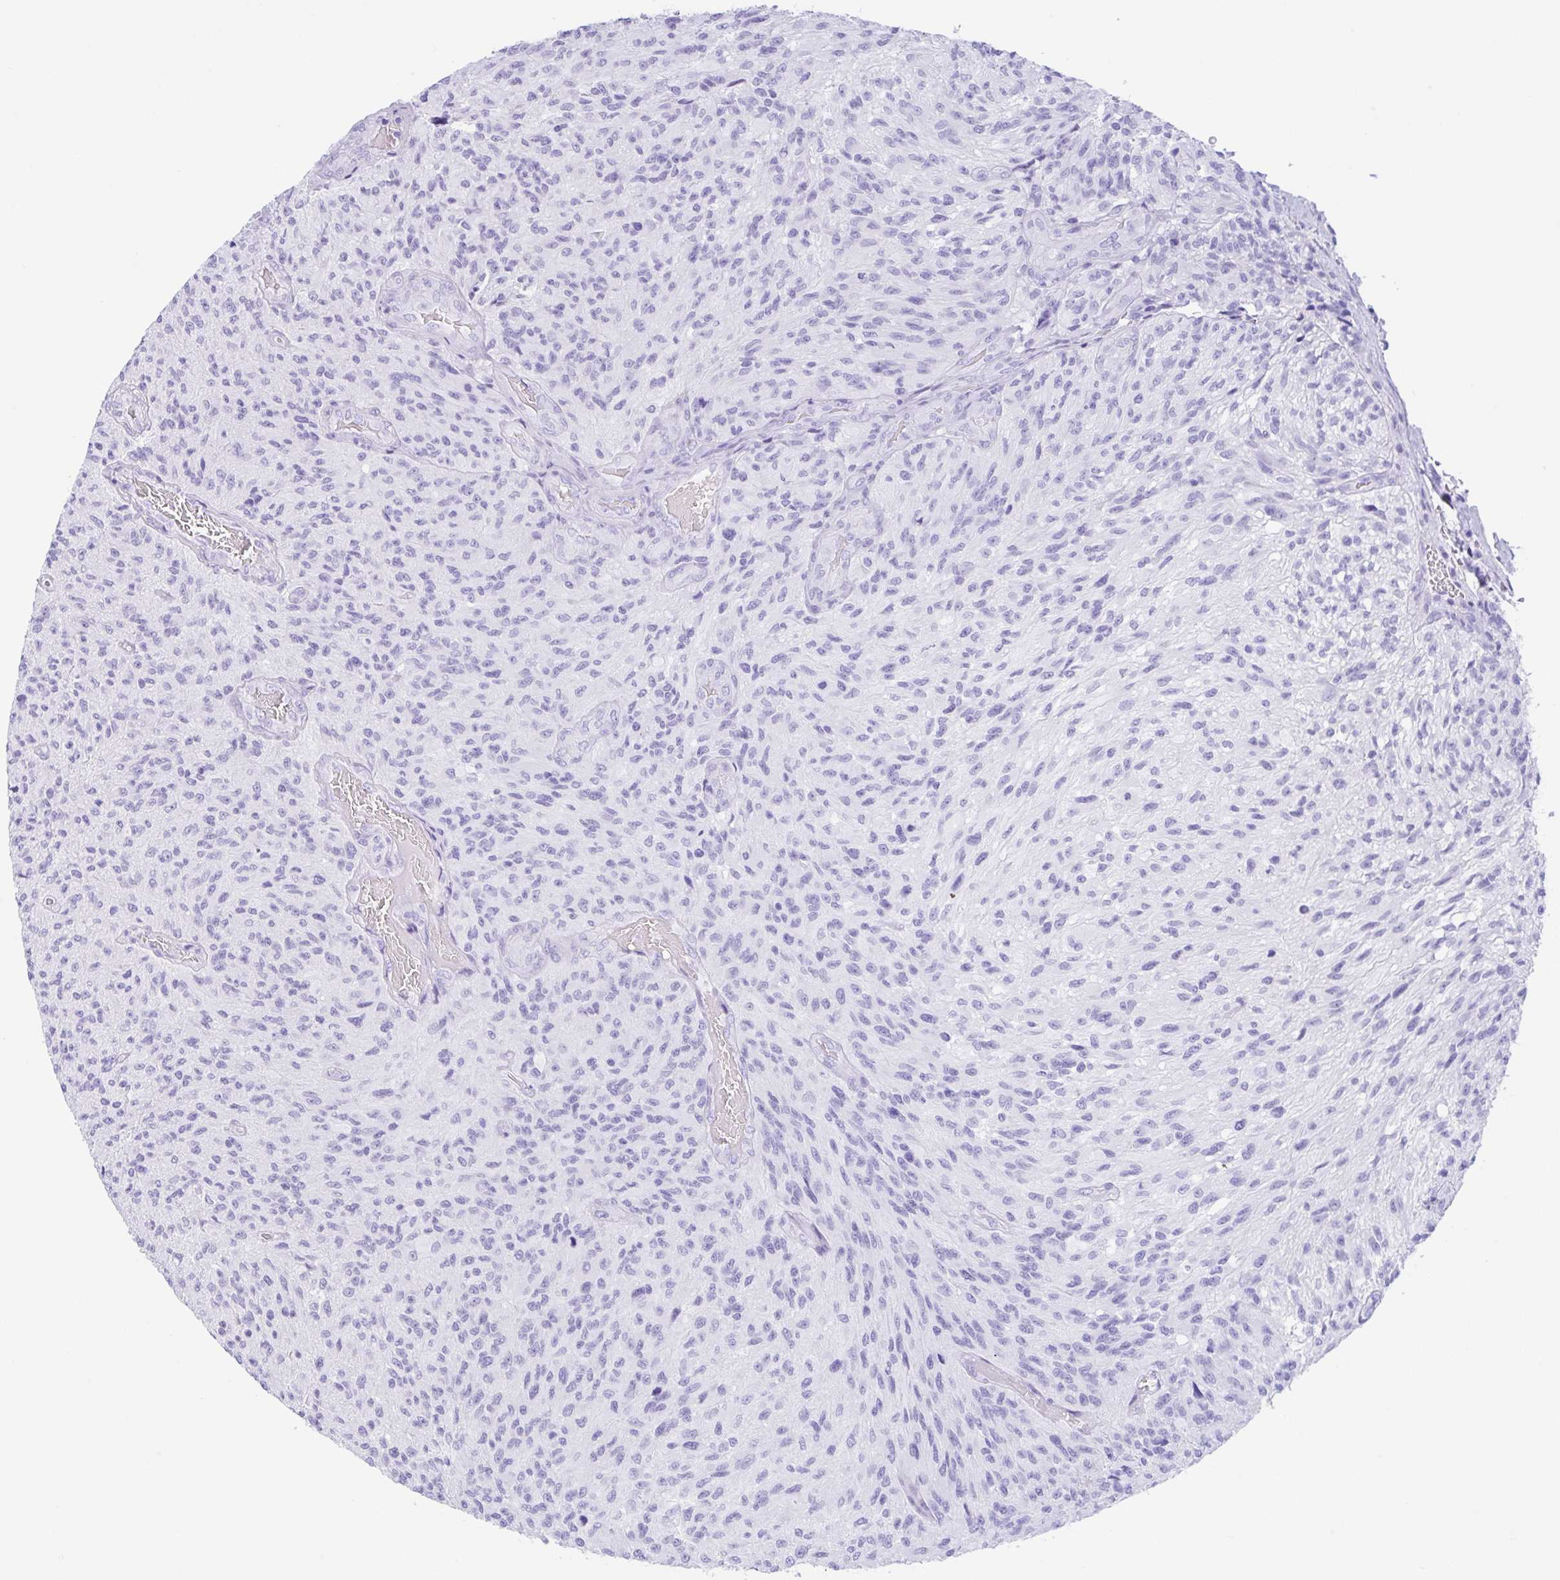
{"staining": {"intensity": "negative", "quantity": "none", "location": "none"}, "tissue": "glioma", "cell_type": "Tumor cells", "image_type": "cancer", "snomed": [{"axis": "morphology", "description": "Normal tissue, NOS"}, {"axis": "morphology", "description": "Glioma, malignant, High grade"}, {"axis": "topography", "description": "Cerebral cortex"}], "caption": "Immunohistochemistry histopathology image of malignant glioma (high-grade) stained for a protein (brown), which exhibits no staining in tumor cells.", "gene": "CPA1", "patient": {"sex": "male", "age": 56}}